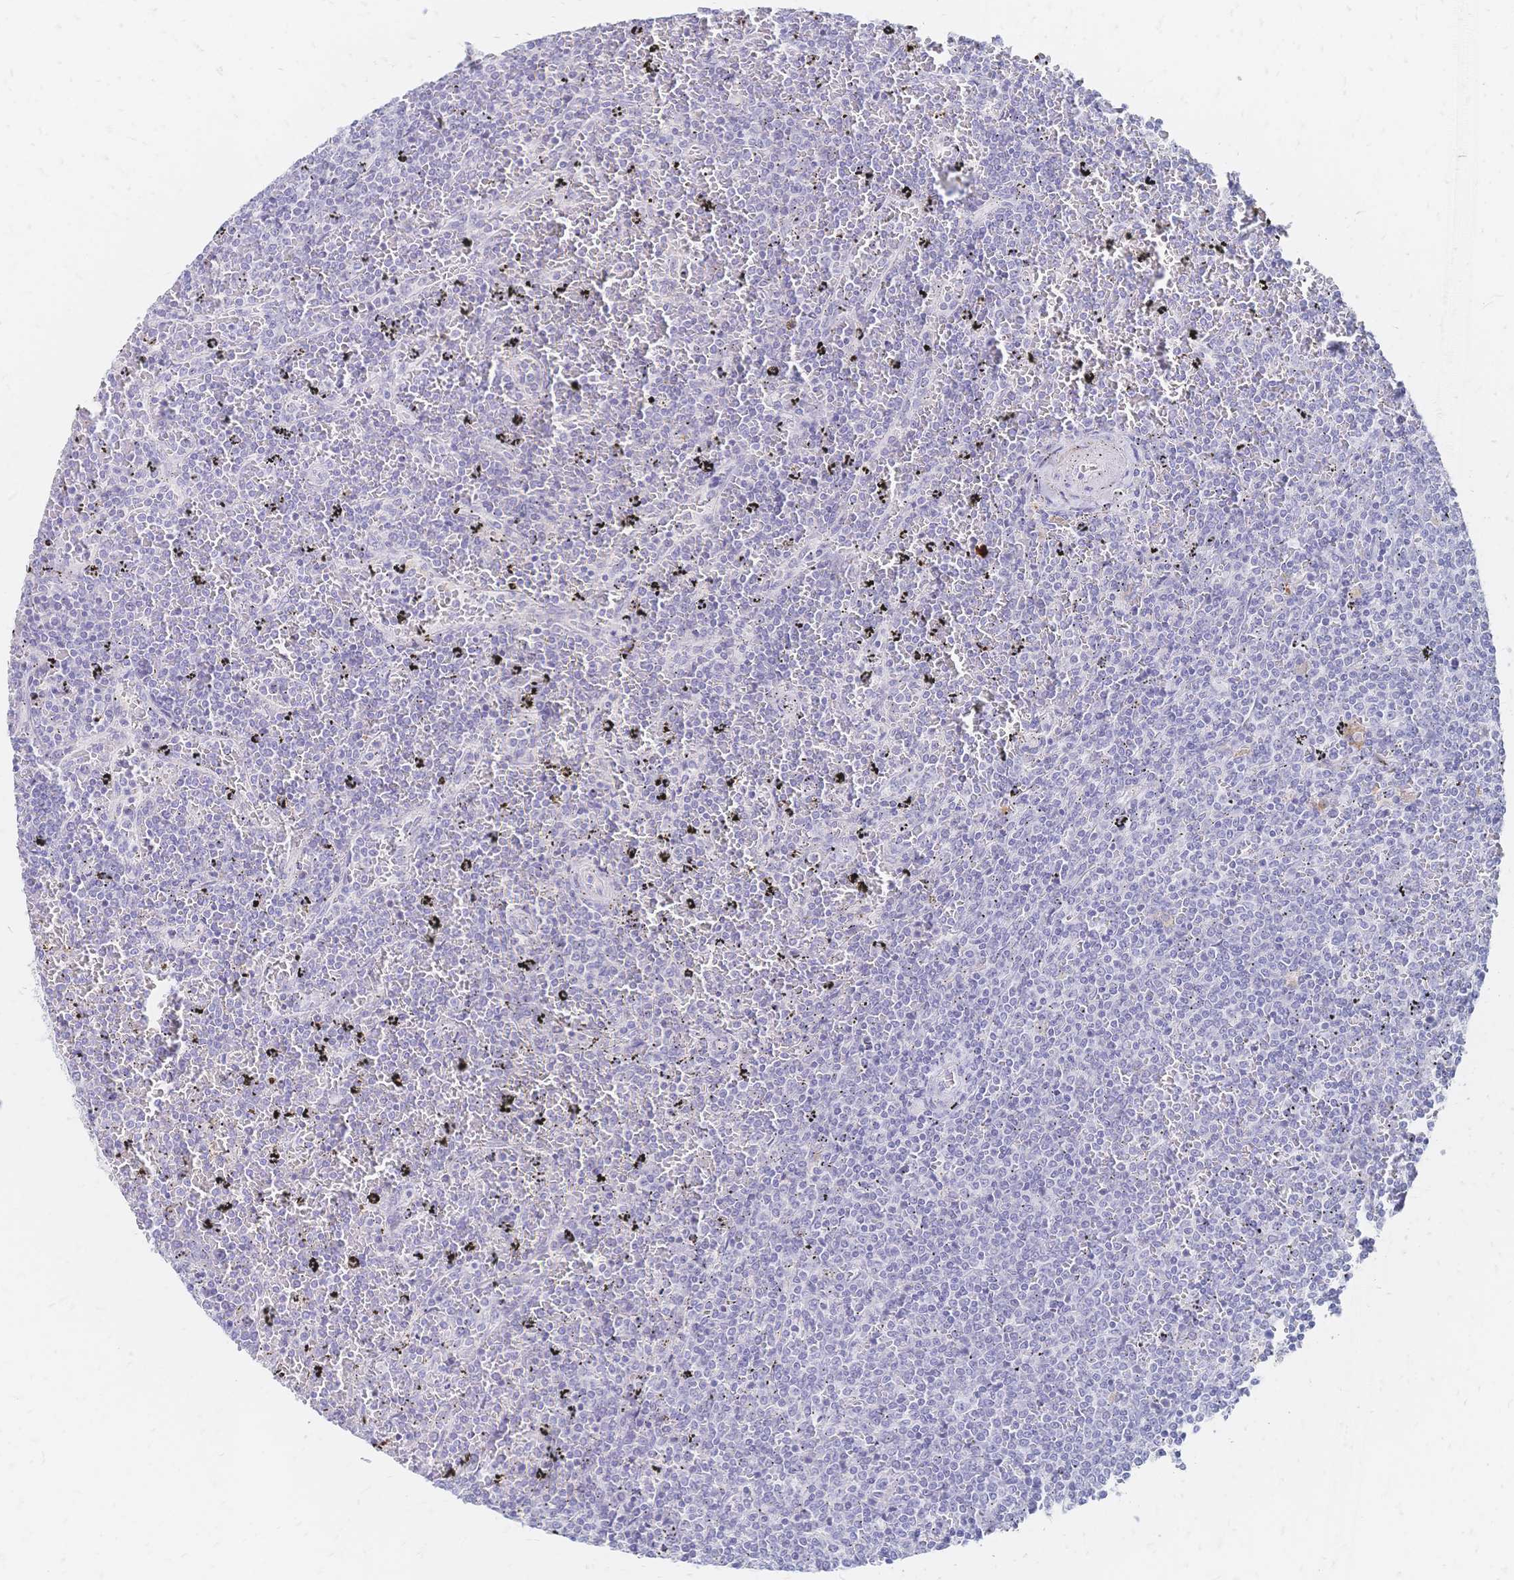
{"staining": {"intensity": "negative", "quantity": "none", "location": "none"}, "tissue": "lymphoma", "cell_type": "Tumor cells", "image_type": "cancer", "snomed": [{"axis": "morphology", "description": "Malignant lymphoma, non-Hodgkin's type, Low grade"}, {"axis": "topography", "description": "Spleen"}], "caption": "Tumor cells are negative for protein expression in human lymphoma.", "gene": "PSORS1C2", "patient": {"sex": "female", "age": 77}}